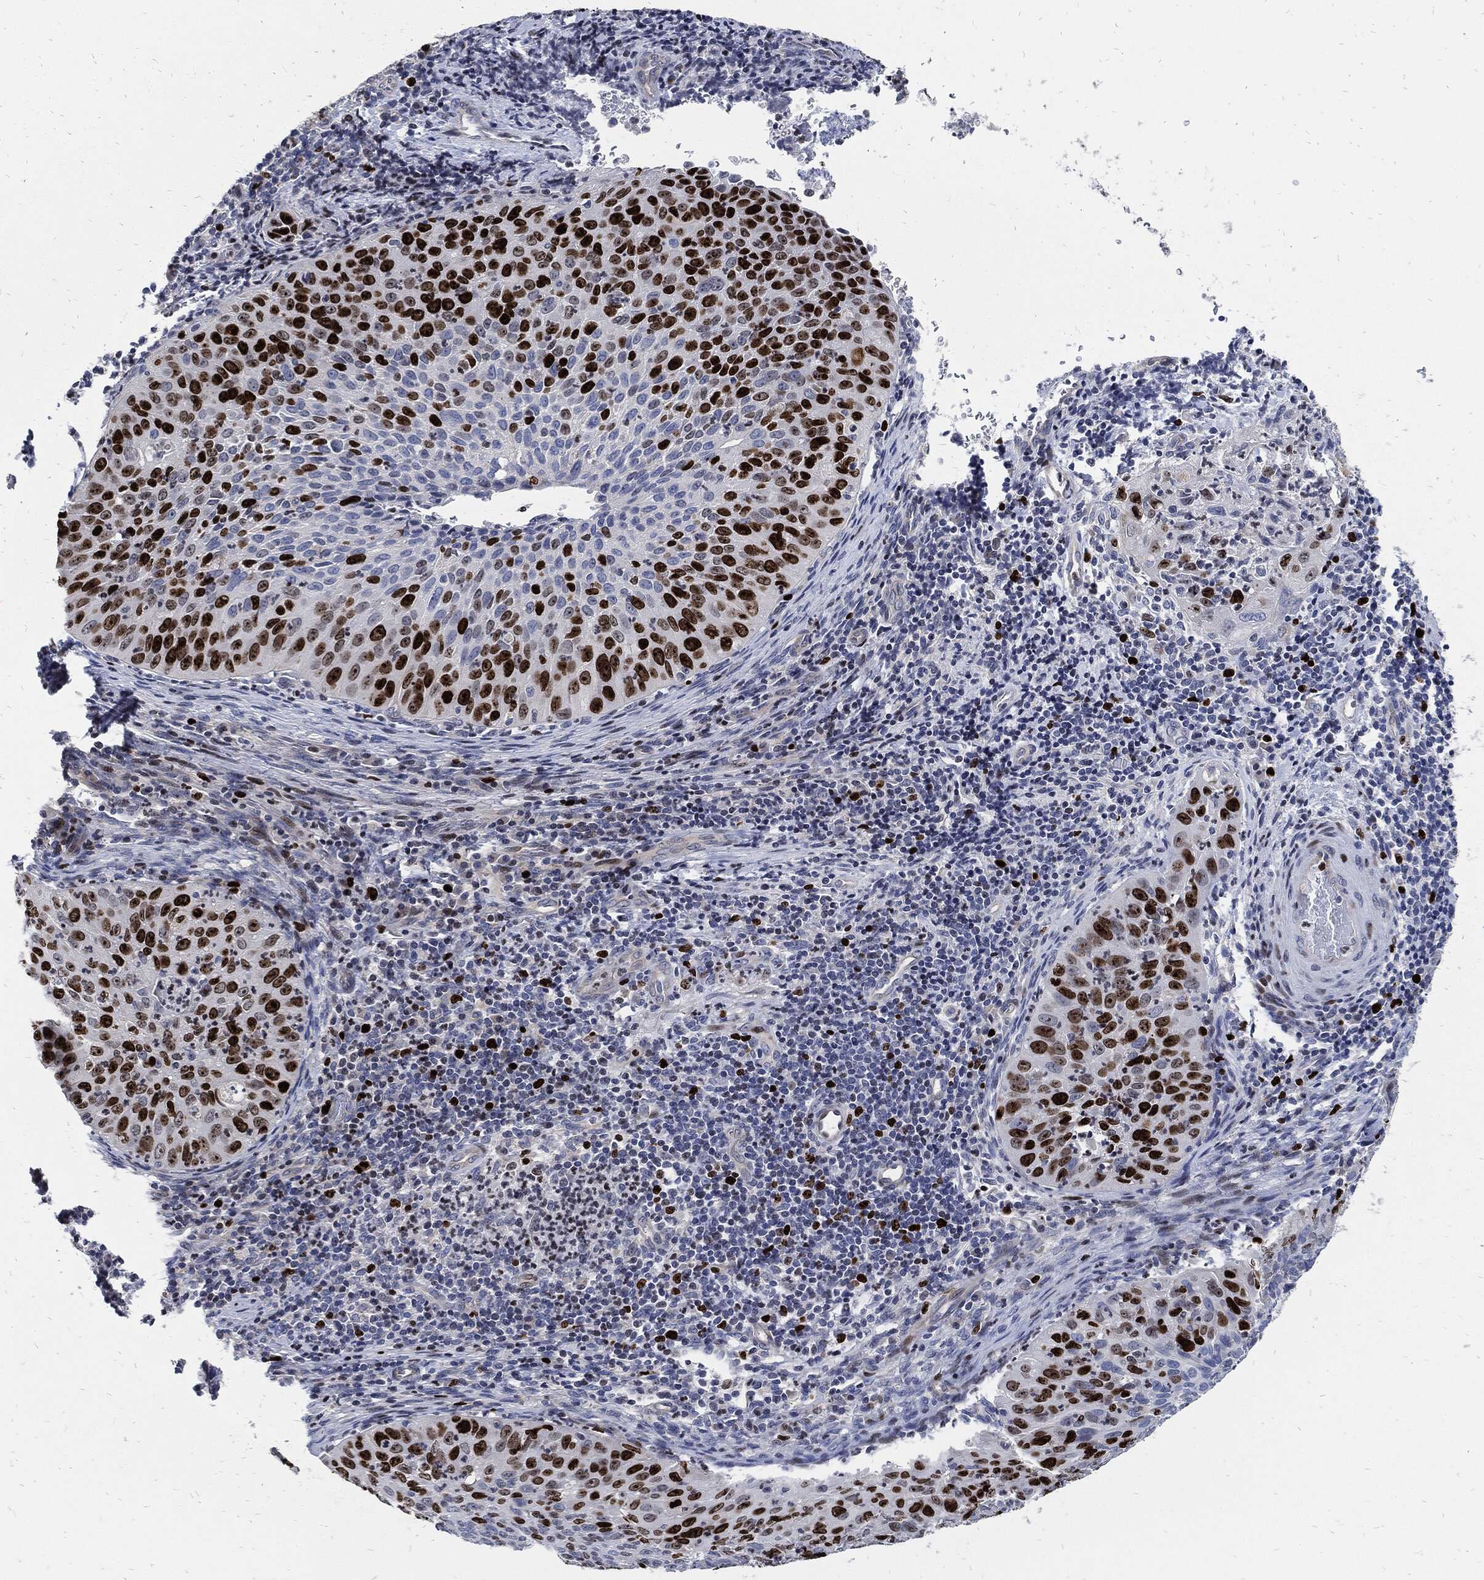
{"staining": {"intensity": "strong", "quantity": "25%-75%", "location": "nuclear"}, "tissue": "cervical cancer", "cell_type": "Tumor cells", "image_type": "cancer", "snomed": [{"axis": "morphology", "description": "Squamous cell carcinoma, NOS"}, {"axis": "topography", "description": "Cervix"}], "caption": "A micrograph showing strong nuclear expression in approximately 25%-75% of tumor cells in cervical squamous cell carcinoma, as visualized by brown immunohistochemical staining.", "gene": "MKI67", "patient": {"sex": "female", "age": 26}}